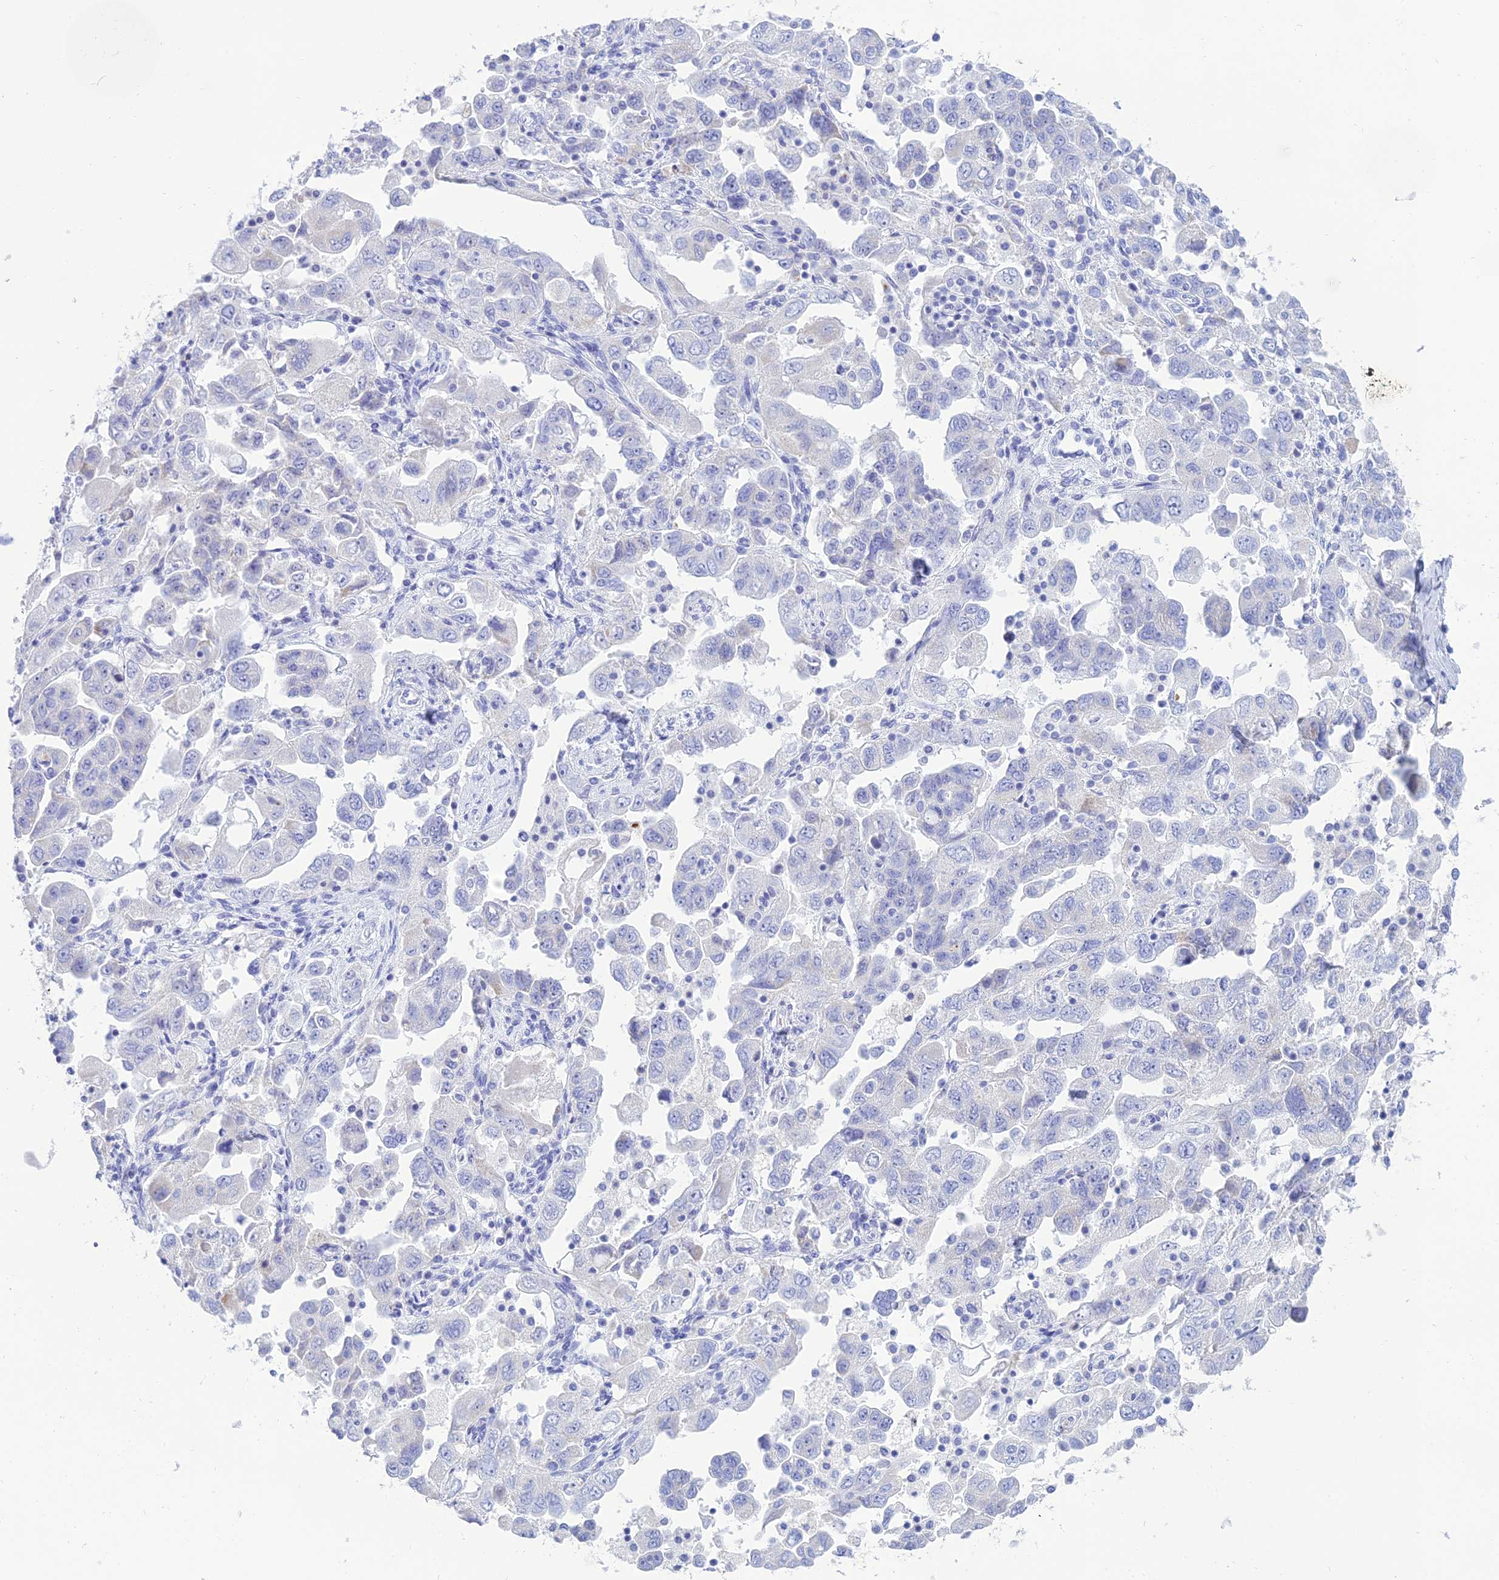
{"staining": {"intensity": "negative", "quantity": "none", "location": "none"}, "tissue": "ovarian cancer", "cell_type": "Tumor cells", "image_type": "cancer", "snomed": [{"axis": "morphology", "description": "Carcinoma, NOS"}, {"axis": "morphology", "description": "Cystadenocarcinoma, serous, NOS"}, {"axis": "topography", "description": "Ovary"}], "caption": "Immunohistochemistry (IHC) of ovarian carcinoma demonstrates no positivity in tumor cells.", "gene": "MAL2", "patient": {"sex": "female", "age": 69}}